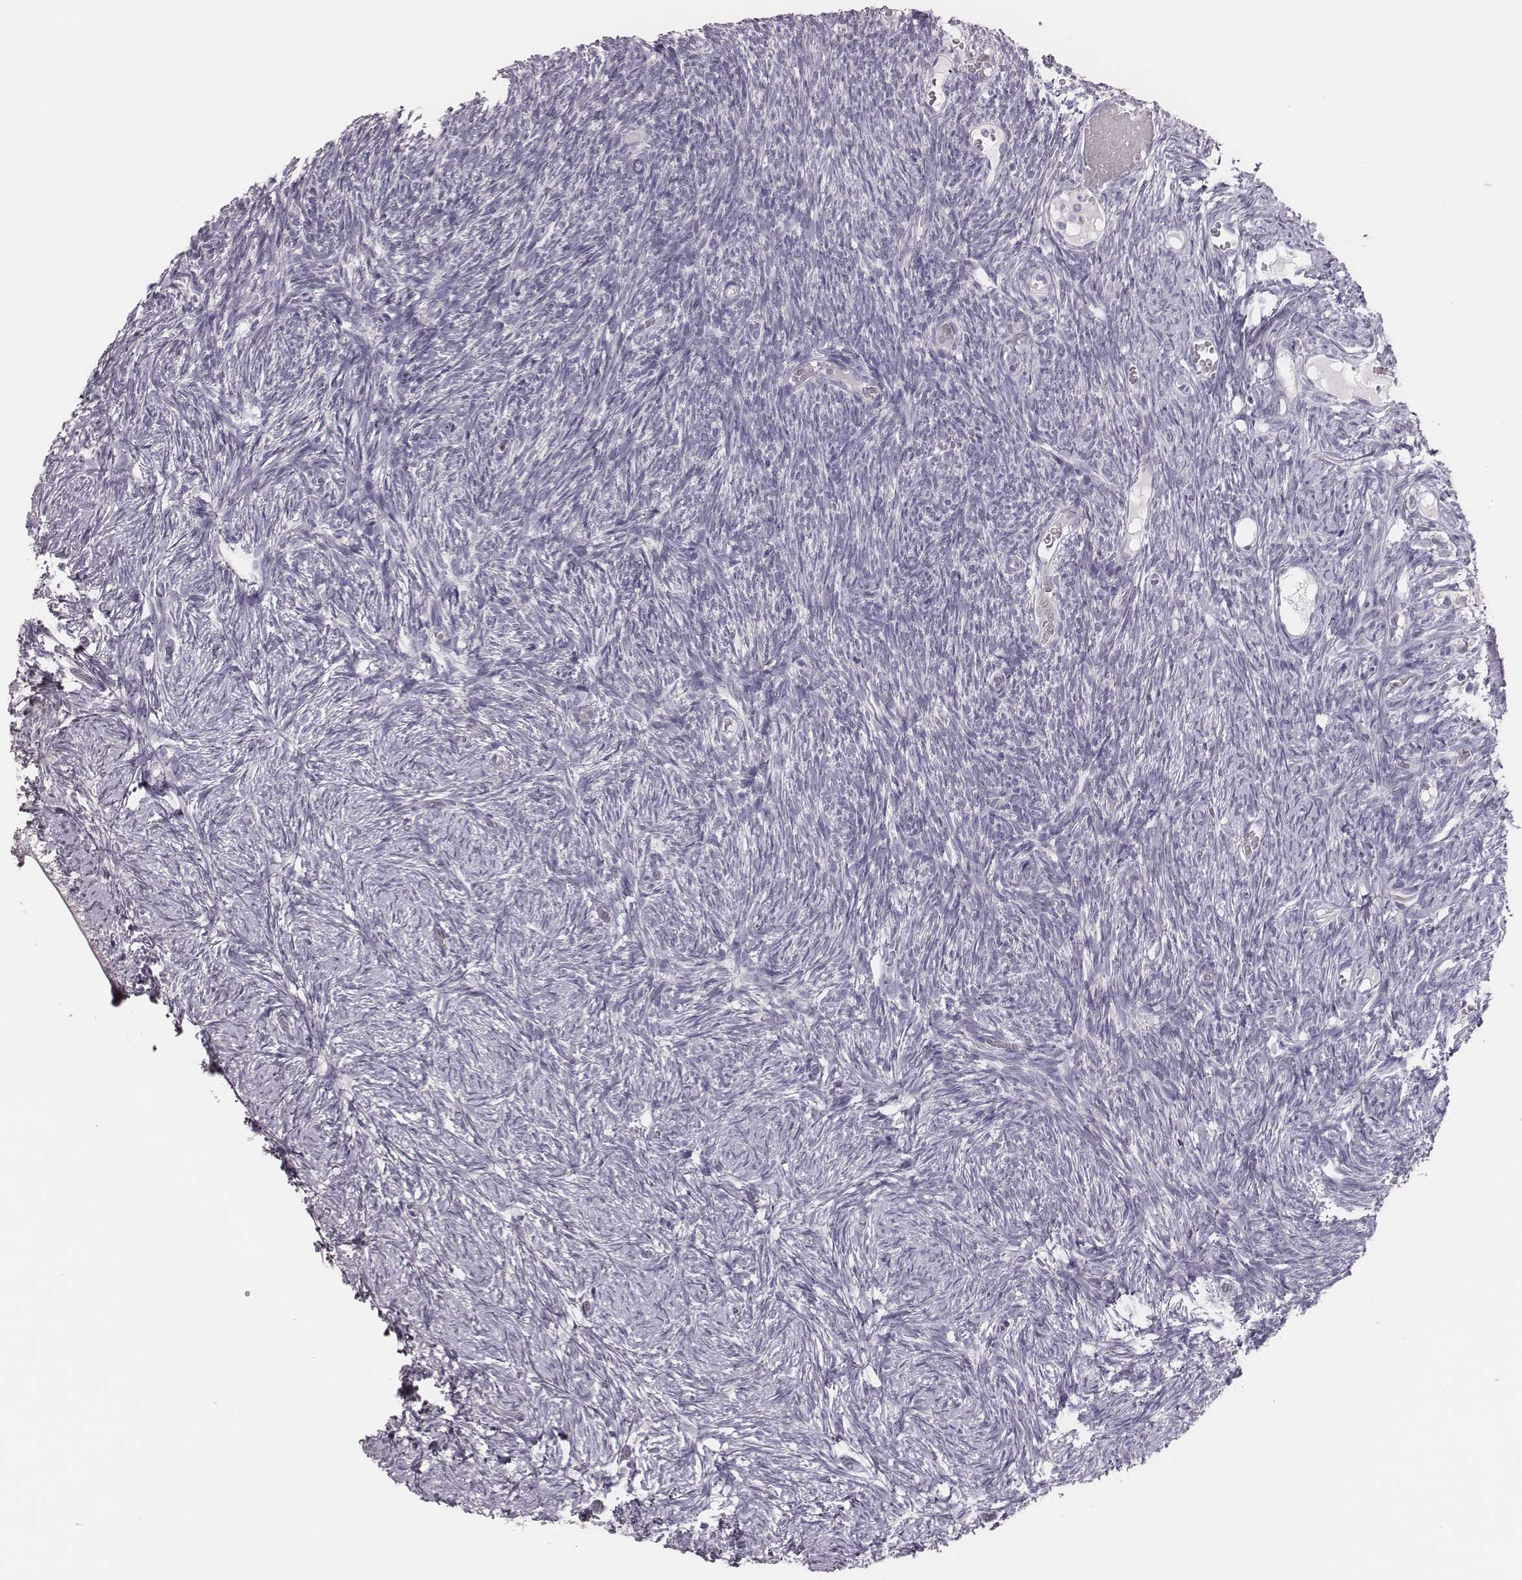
{"staining": {"intensity": "negative", "quantity": "none", "location": "none"}, "tissue": "ovary", "cell_type": "Follicle cells", "image_type": "normal", "snomed": [{"axis": "morphology", "description": "Normal tissue, NOS"}, {"axis": "topography", "description": "Ovary"}], "caption": "This is a photomicrograph of IHC staining of benign ovary, which shows no expression in follicle cells.", "gene": "ADGRF4", "patient": {"sex": "female", "age": 39}}